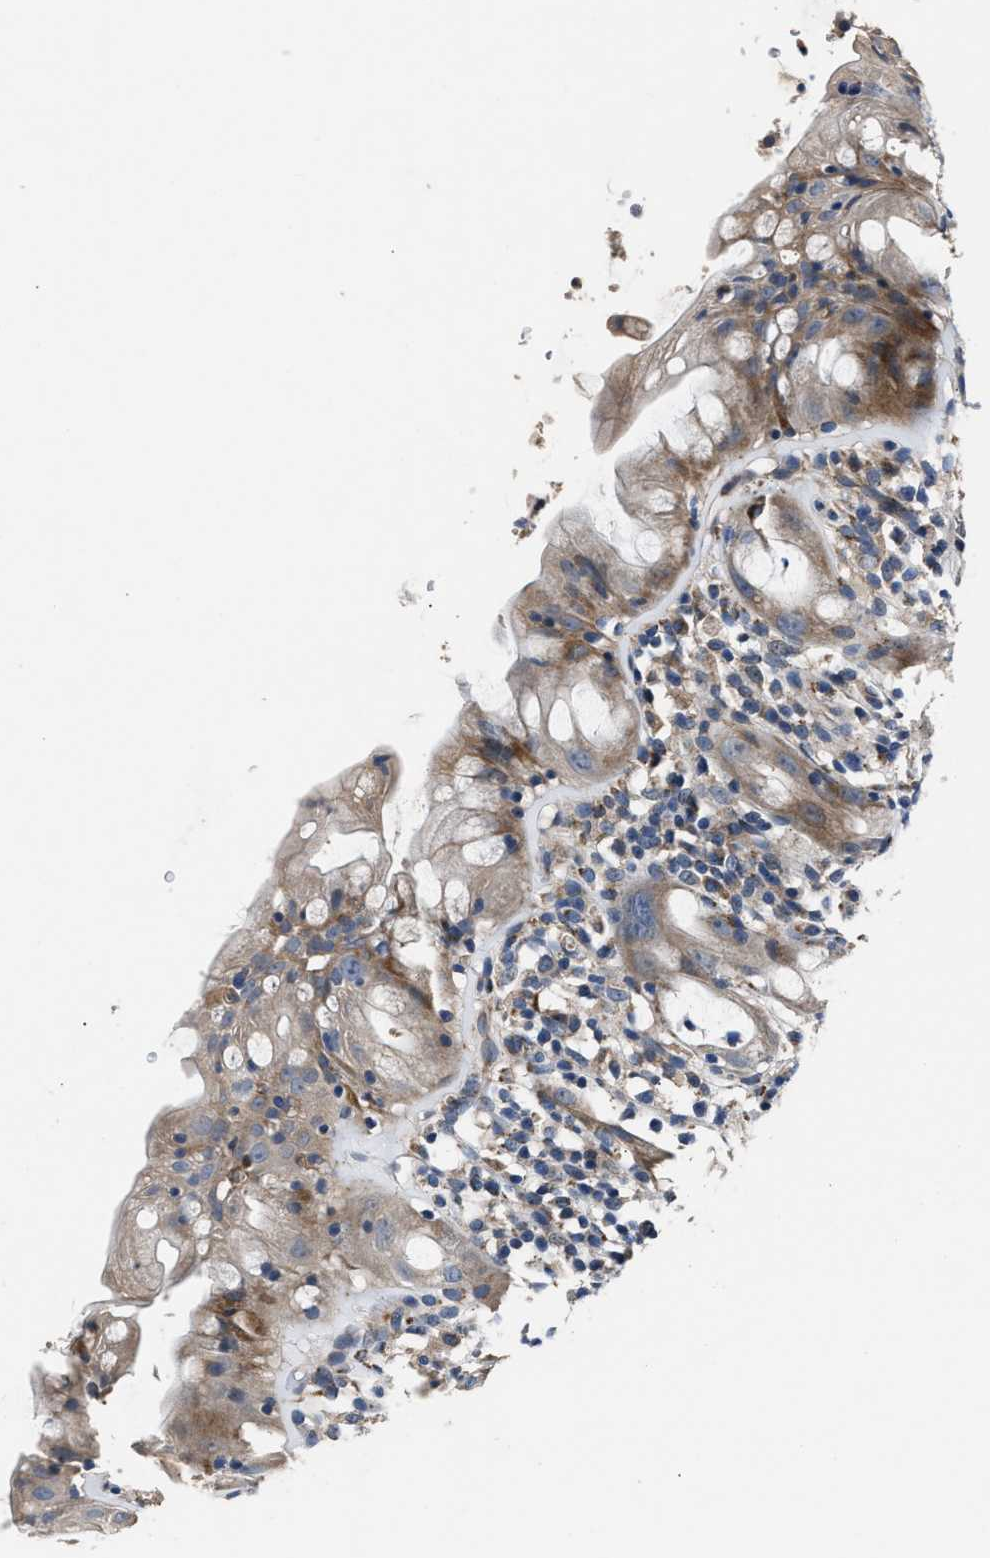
{"staining": {"intensity": "strong", "quantity": "25%-75%", "location": "cytoplasmic/membranous"}, "tissue": "rectum", "cell_type": "Glandular cells", "image_type": "normal", "snomed": [{"axis": "morphology", "description": "Normal tissue, NOS"}, {"axis": "topography", "description": "Rectum"}], "caption": "Immunohistochemical staining of unremarkable human rectum displays strong cytoplasmic/membranous protein expression in approximately 25%-75% of glandular cells. (Brightfield microscopy of DAB IHC at high magnification).", "gene": "DNAJC24", "patient": {"sex": "male", "age": 44}}